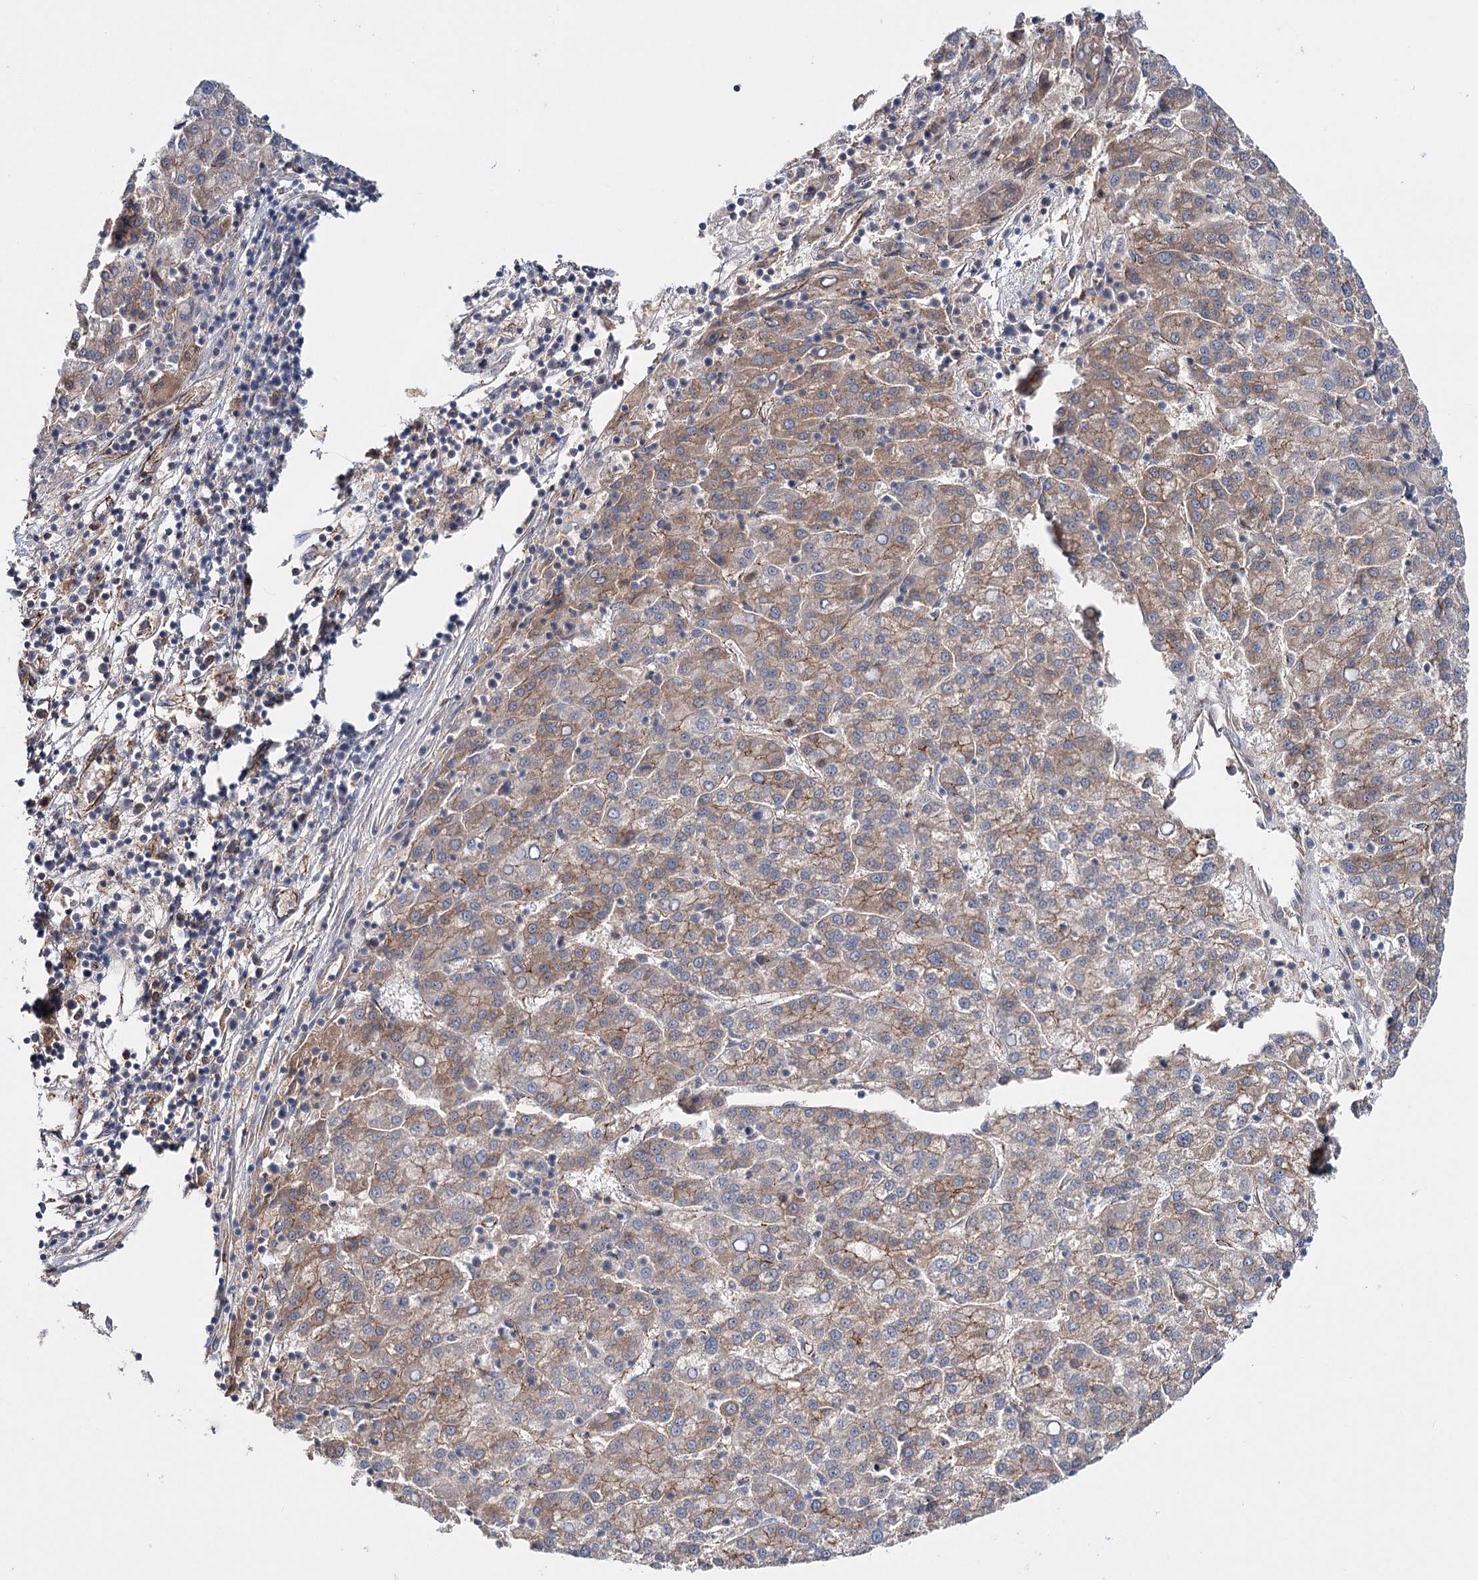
{"staining": {"intensity": "weak", "quantity": ">75%", "location": "cytoplasmic/membranous"}, "tissue": "liver cancer", "cell_type": "Tumor cells", "image_type": "cancer", "snomed": [{"axis": "morphology", "description": "Carcinoma, Hepatocellular, NOS"}, {"axis": "topography", "description": "Liver"}], "caption": "Liver cancer stained with IHC reveals weak cytoplasmic/membranous staining in about >75% of tumor cells.", "gene": "PKP4", "patient": {"sex": "female", "age": 58}}